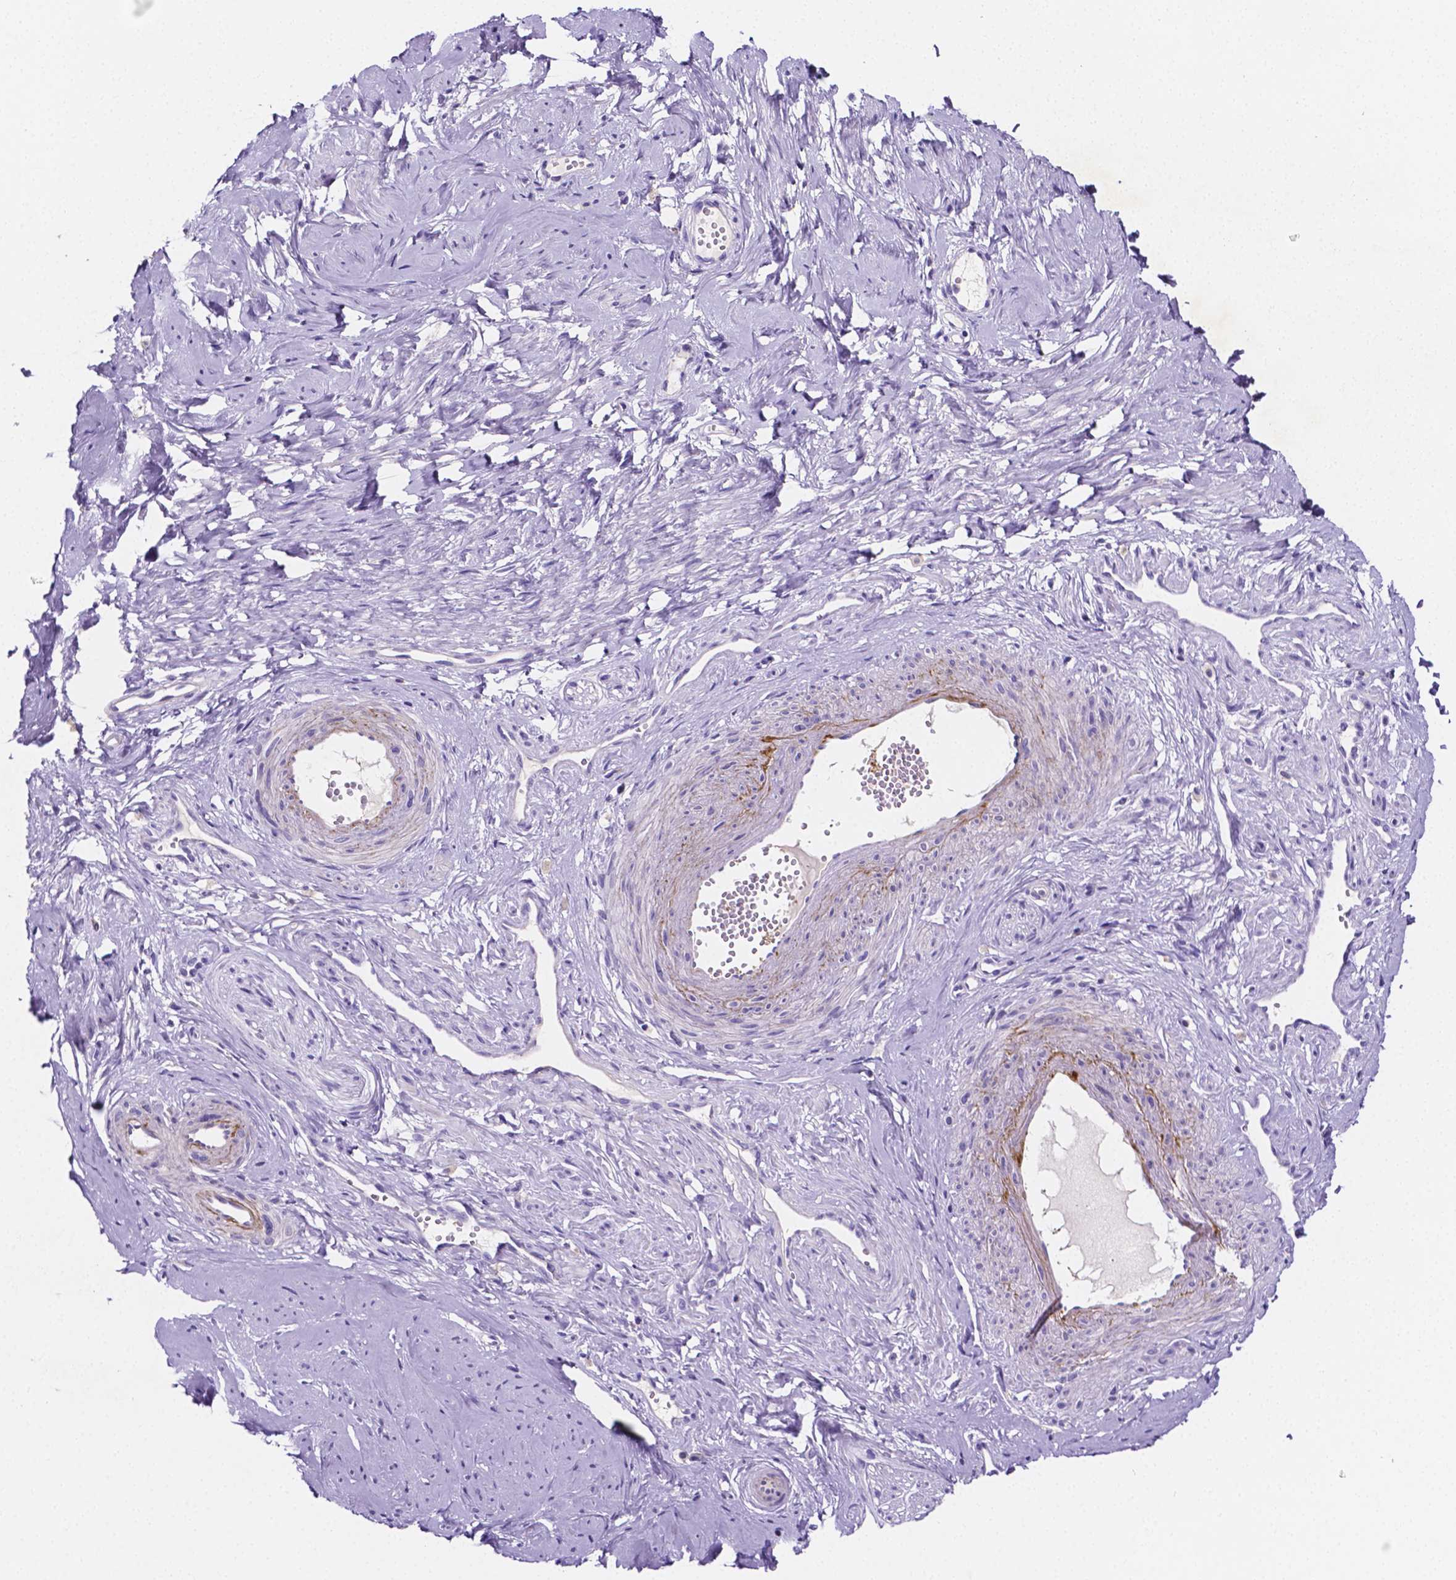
{"staining": {"intensity": "negative", "quantity": "none", "location": "none"}, "tissue": "smooth muscle", "cell_type": "Smooth muscle cells", "image_type": "normal", "snomed": [{"axis": "morphology", "description": "Normal tissue, NOS"}, {"axis": "topography", "description": "Smooth muscle"}], "caption": "IHC of benign human smooth muscle reveals no positivity in smooth muscle cells. (Stains: DAB (3,3'-diaminobenzidine) immunohistochemistry (IHC) with hematoxylin counter stain, Microscopy: brightfield microscopy at high magnification).", "gene": "NRGN", "patient": {"sex": "female", "age": 48}}